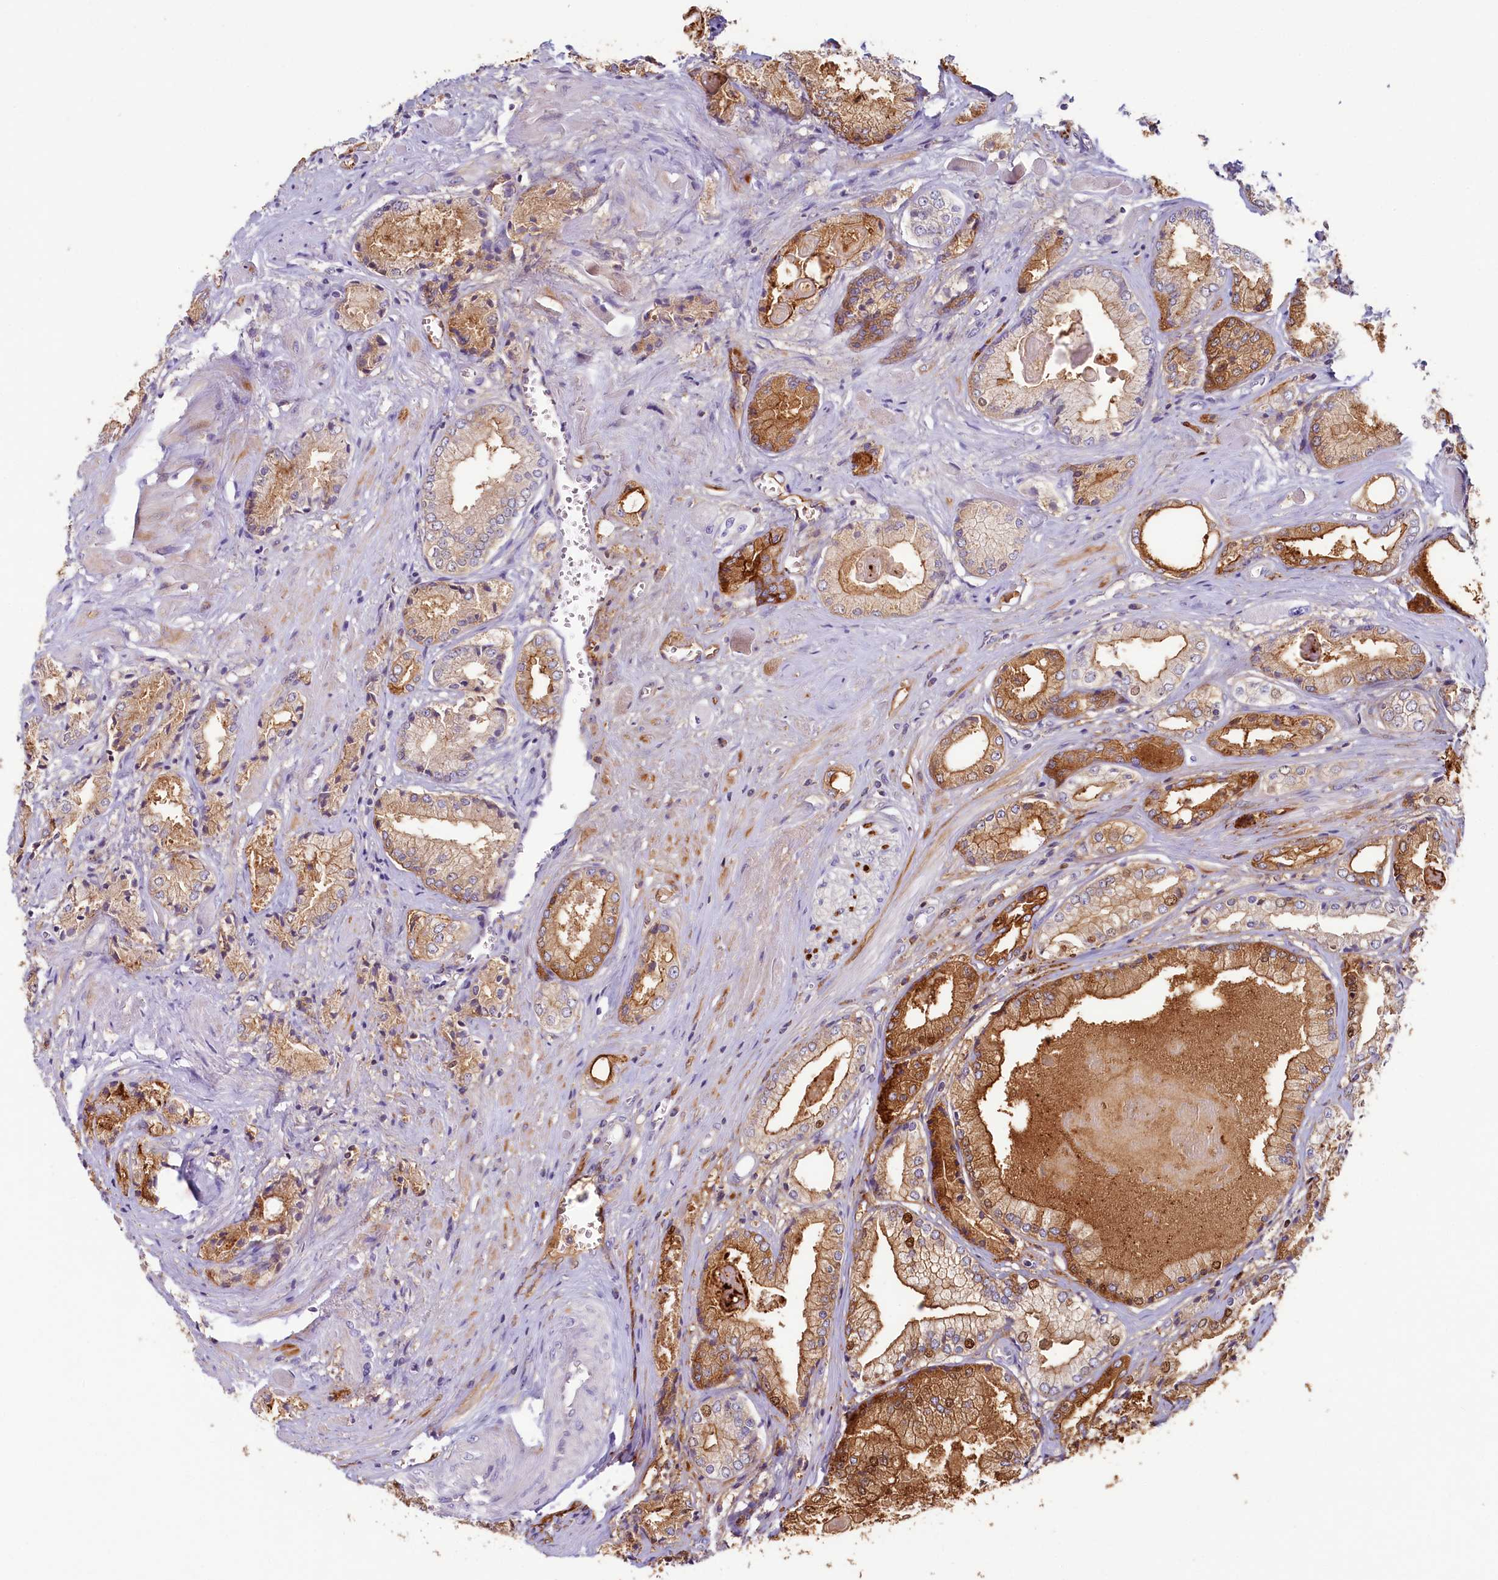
{"staining": {"intensity": "strong", "quantity": "25%-75%", "location": "cytoplasmic/membranous,nuclear"}, "tissue": "prostate cancer", "cell_type": "Tumor cells", "image_type": "cancer", "snomed": [{"axis": "morphology", "description": "Adenocarcinoma, Low grade"}, {"axis": "topography", "description": "Prostate"}], "caption": "Immunohistochemical staining of human adenocarcinoma (low-grade) (prostate) reveals high levels of strong cytoplasmic/membranous and nuclear protein staining in about 25%-75% of tumor cells. Nuclei are stained in blue.", "gene": "PDE6D", "patient": {"sex": "male", "age": 60}}